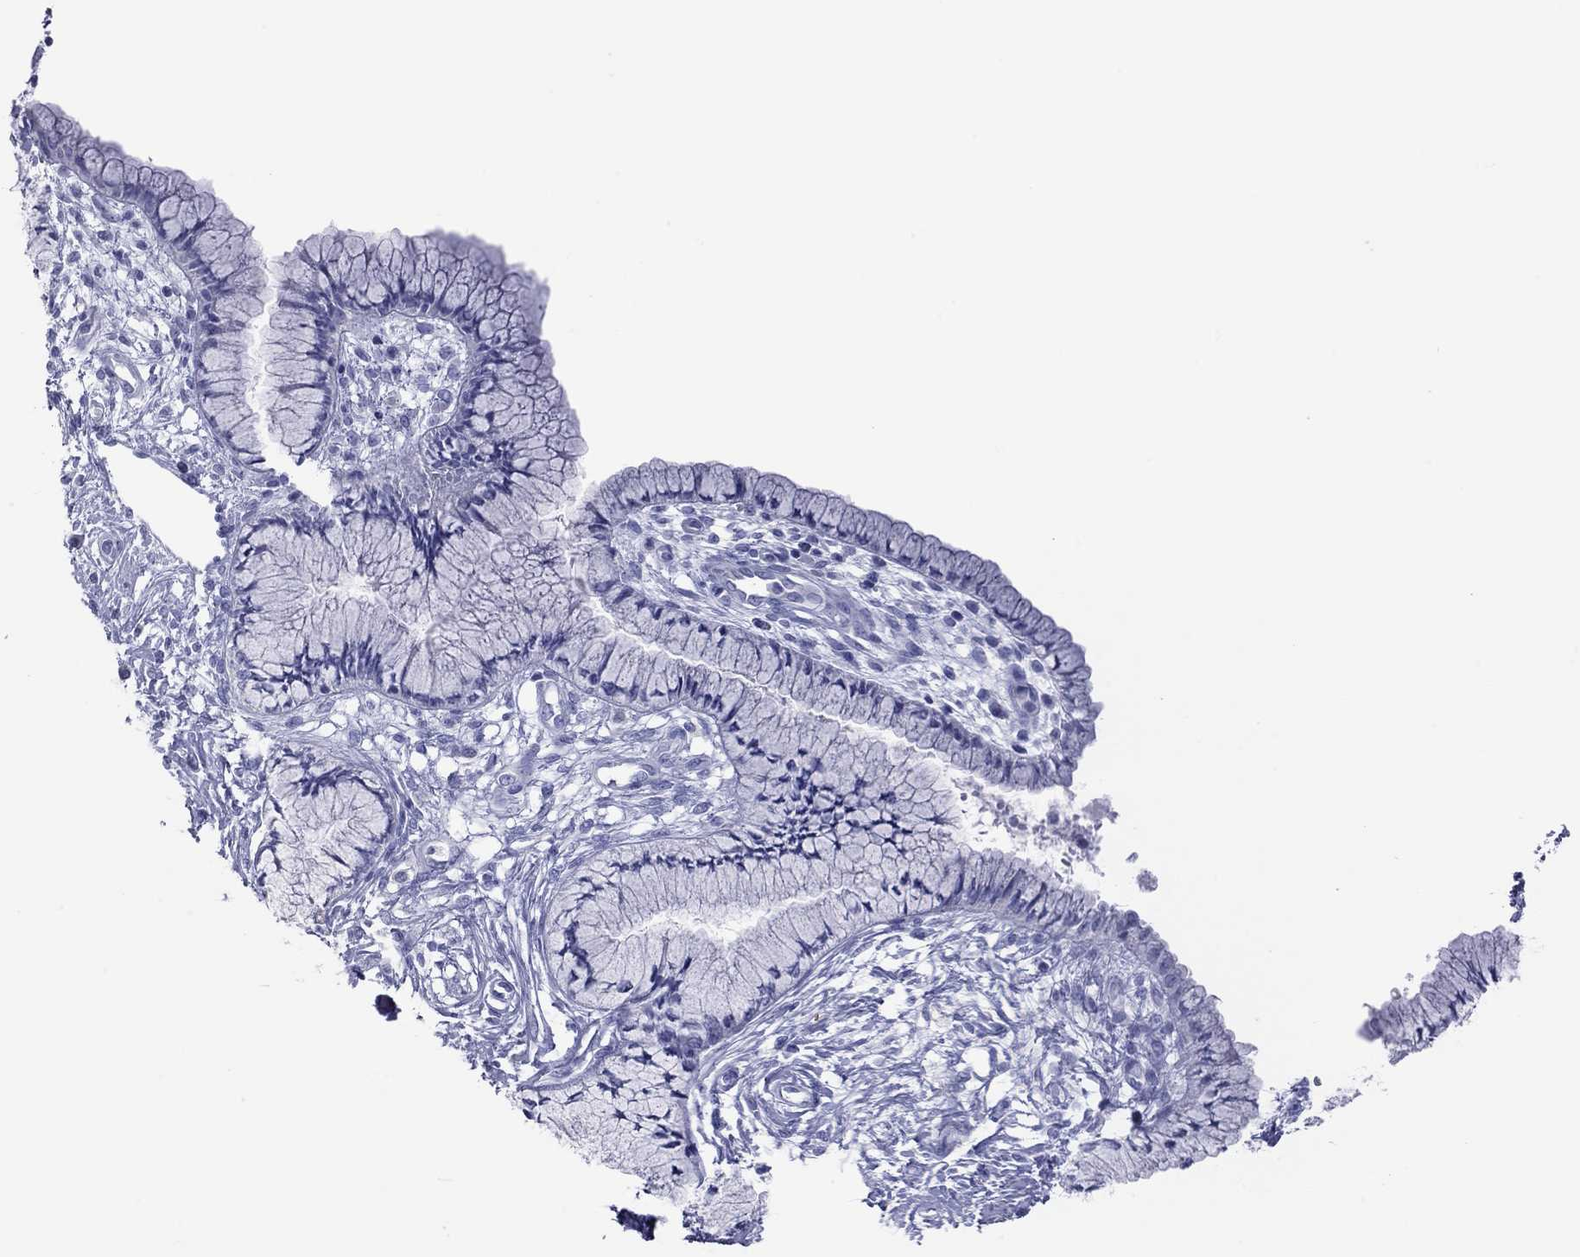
{"staining": {"intensity": "negative", "quantity": "none", "location": "none"}, "tissue": "cervix", "cell_type": "Glandular cells", "image_type": "normal", "snomed": [{"axis": "morphology", "description": "Normal tissue, NOS"}, {"axis": "topography", "description": "Cervix"}], "caption": "Photomicrograph shows no protein positivity in glandular cells of unremarkable cervix.", "gene": "VSIG10", "patient": {"sex": "female", "age": 37}}